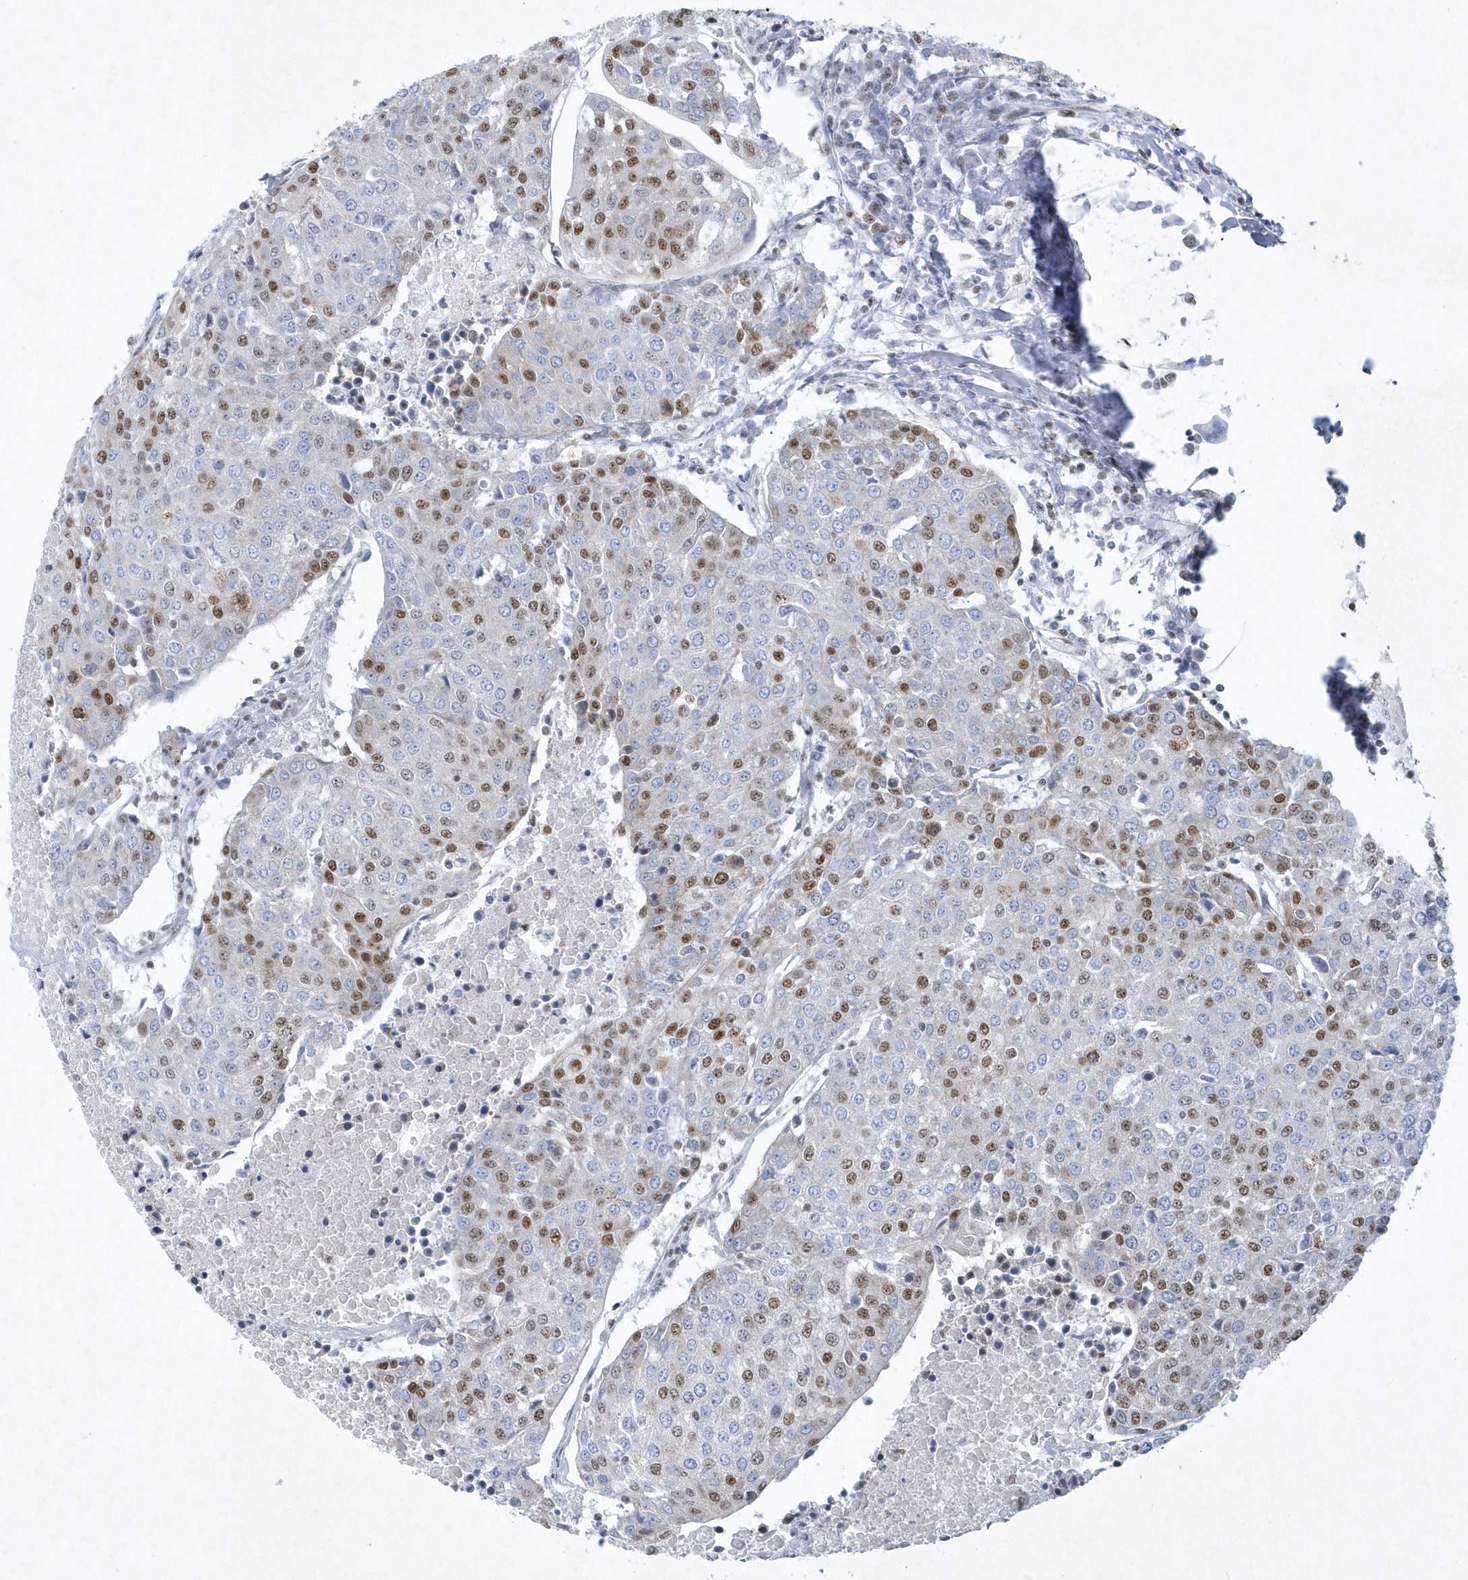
{"staining": {"intensity": "moderate", "quantity": "25%-75%", "location": "nuclear"}, "tissue": "urothelial cancer", "cell_type": "Tumor cells", "image_type": "cancer", "snomed": [{"axis": "morphology", "description": "Urothelial carcinoma, High grade"}, {"axis": "topography", "description": "Urinary bladder"}], "caption": "Brown immunohistochemical staining in urothelial cancer displays moderate nuclear staining in about 25%-75% of tumor cells. (Stains: DAB in brown, nuclei in blue, Microscopy: brightfield microscopy at high magnification).", "gene": "DCLRE1A", "patient": {"sex": "female", "age": 85}}